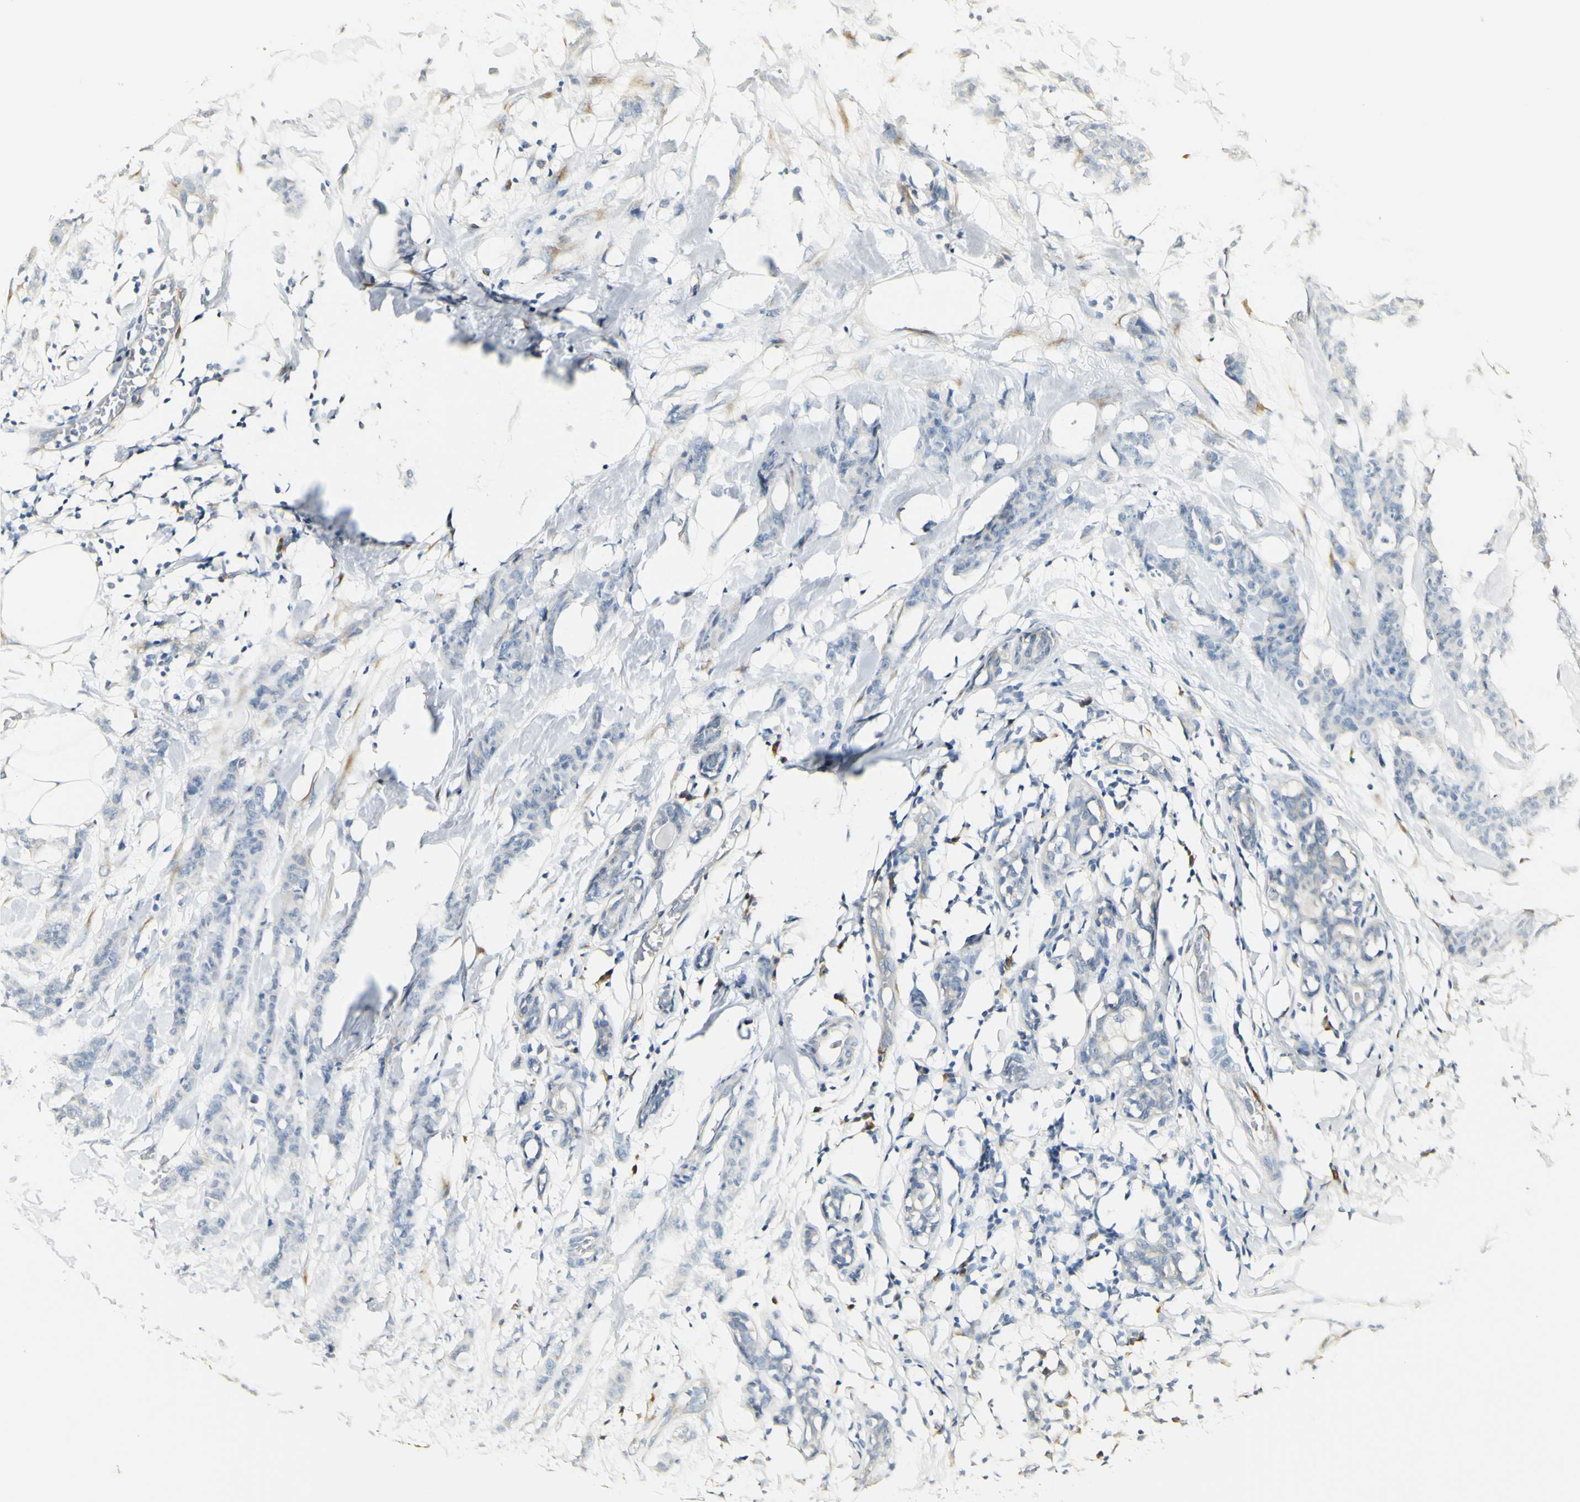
{"staining": {"intensity": "negative", "quantity": "none", "location": "none"}, "tissue": "breast cancer", "cell_type": "Tumor cells", "image_type": "cancer", "snomed": [{"axis": "morphology", "description": "Normal tissue, NOS"}, {"axis": "morphology", "description": "Duct carcinoma"}, {"axis": "topography", "description": "Breast"}], "caption": "Breast cancer stained for a protein using immunohistochemistry (IHC) displays no staining tumor cells.", "gene": "FMO3", "patient": {"sex": "female", "age": 40}}